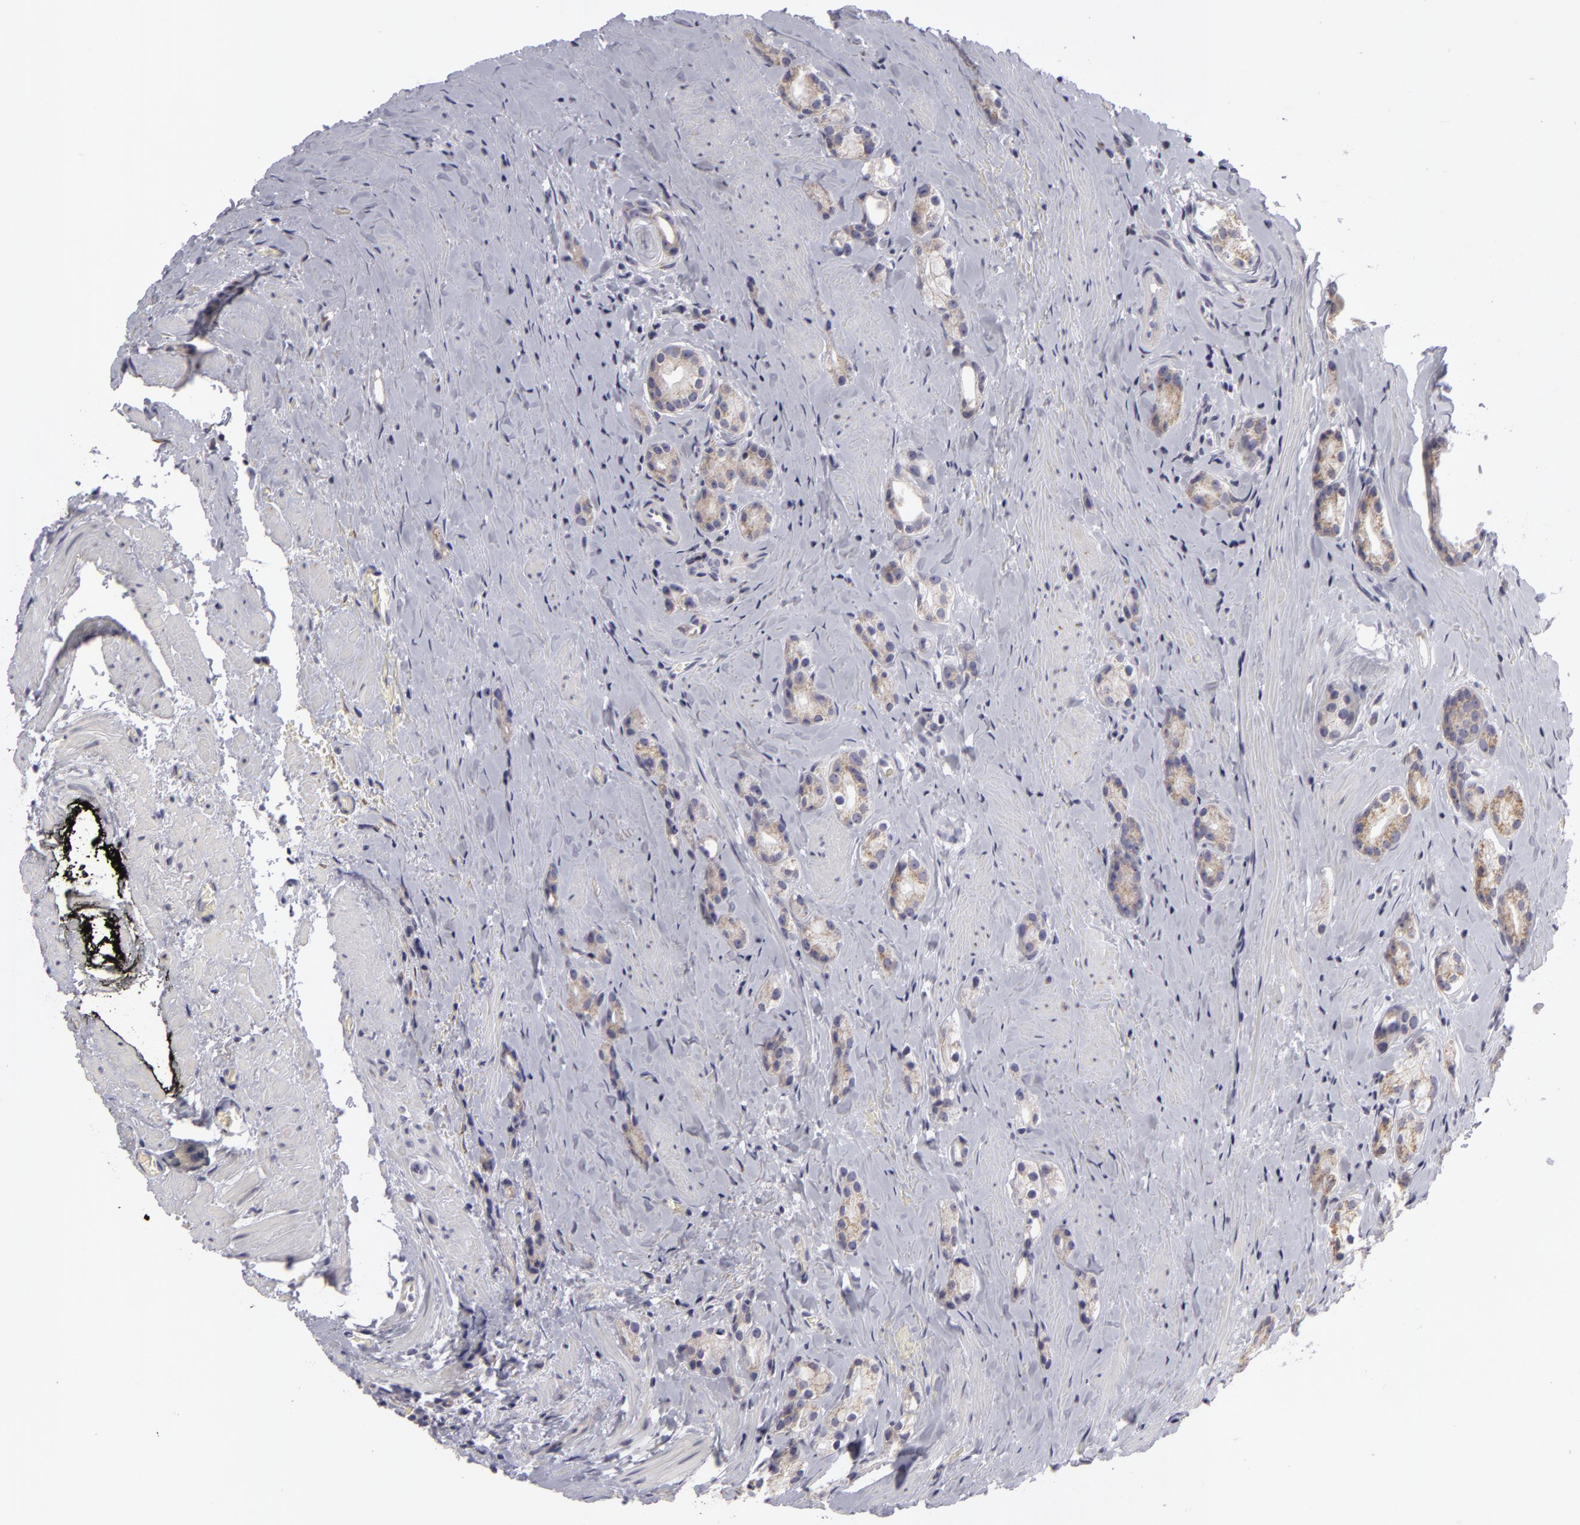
{"staining": {"intensity": "weak", "quantity": ">75%", "location": "cytoplasmic/membranous"}, "tissue": "prostate cancer", "cell_type": "Tumor cells", "image_type": "cancer", "snomed": [{"axis": "morphology", "description": "Adenocarcinoma, Medium grade"}, {"axis": "topography", "description": "Prostate"}], "caption": "The immunohistochemical stain shows weak cytoplasmic/membranous positivity in tumor cells of prostate cancer tissue. The protein of interest is shown in brown color, while the nuclei are stained blue.", "gene": "ATP2B3", "patient": {"sex": "male", "age": 59}}